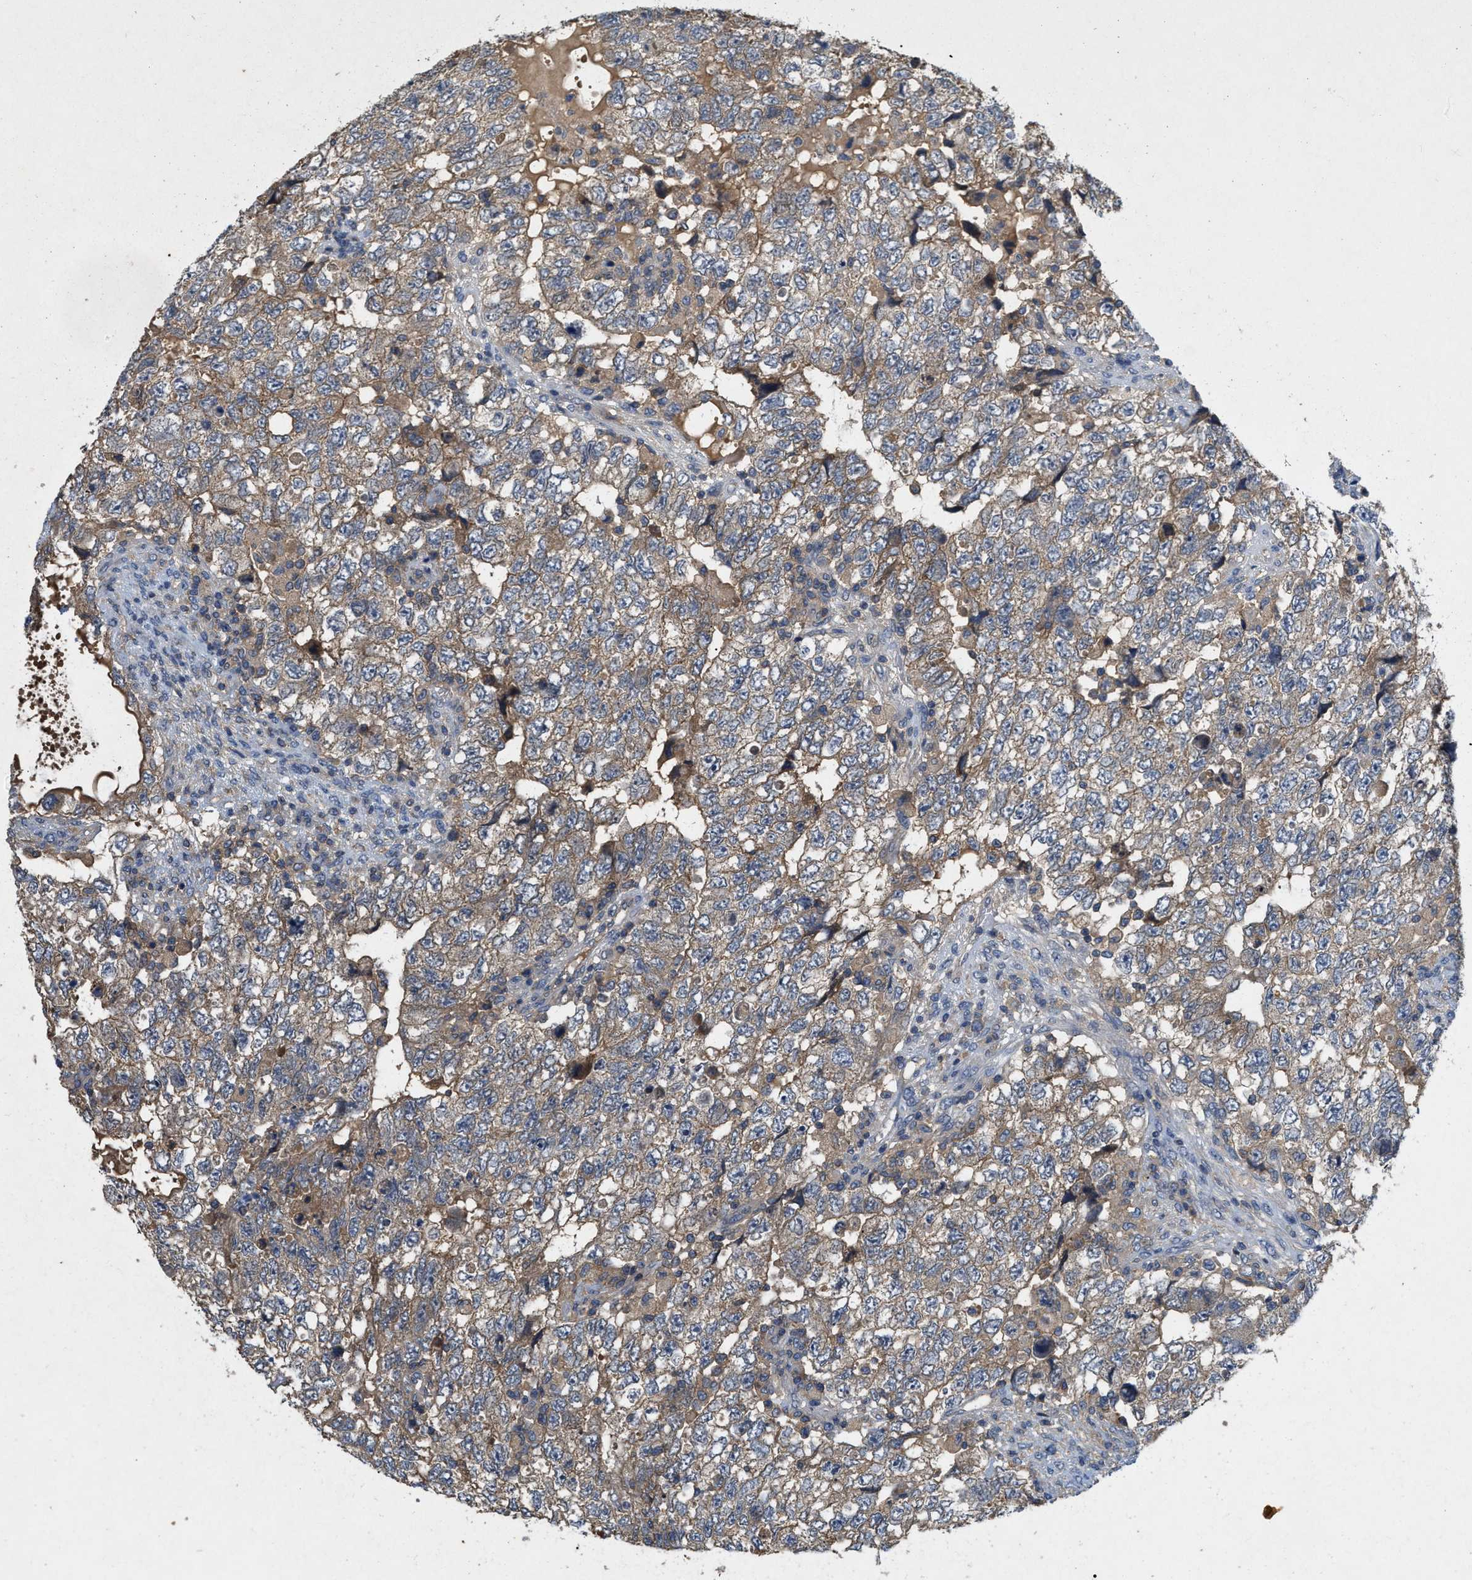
{"staining": {"intensity": "weak", "quantity": ">75%", "location": "cytoplasmic/membranous"}, "tissue": "testis cancer", "cell_type": "Tumor cells", "image_type": "cancer", "snomed": [{"axis": "morphology", "description": "Carcinoma, Embryonal, NOS"}, {"axis": "topography", "description": "Testis"}], "caption": "A high-resolution image shows IHC staining of testis embryonal carcinoma, which displays weak cytoplasmic/membranous expression in about >75% of tumor cells.", "gene": "LPAR2", "patient": {"sex": "male", "age": 36}}